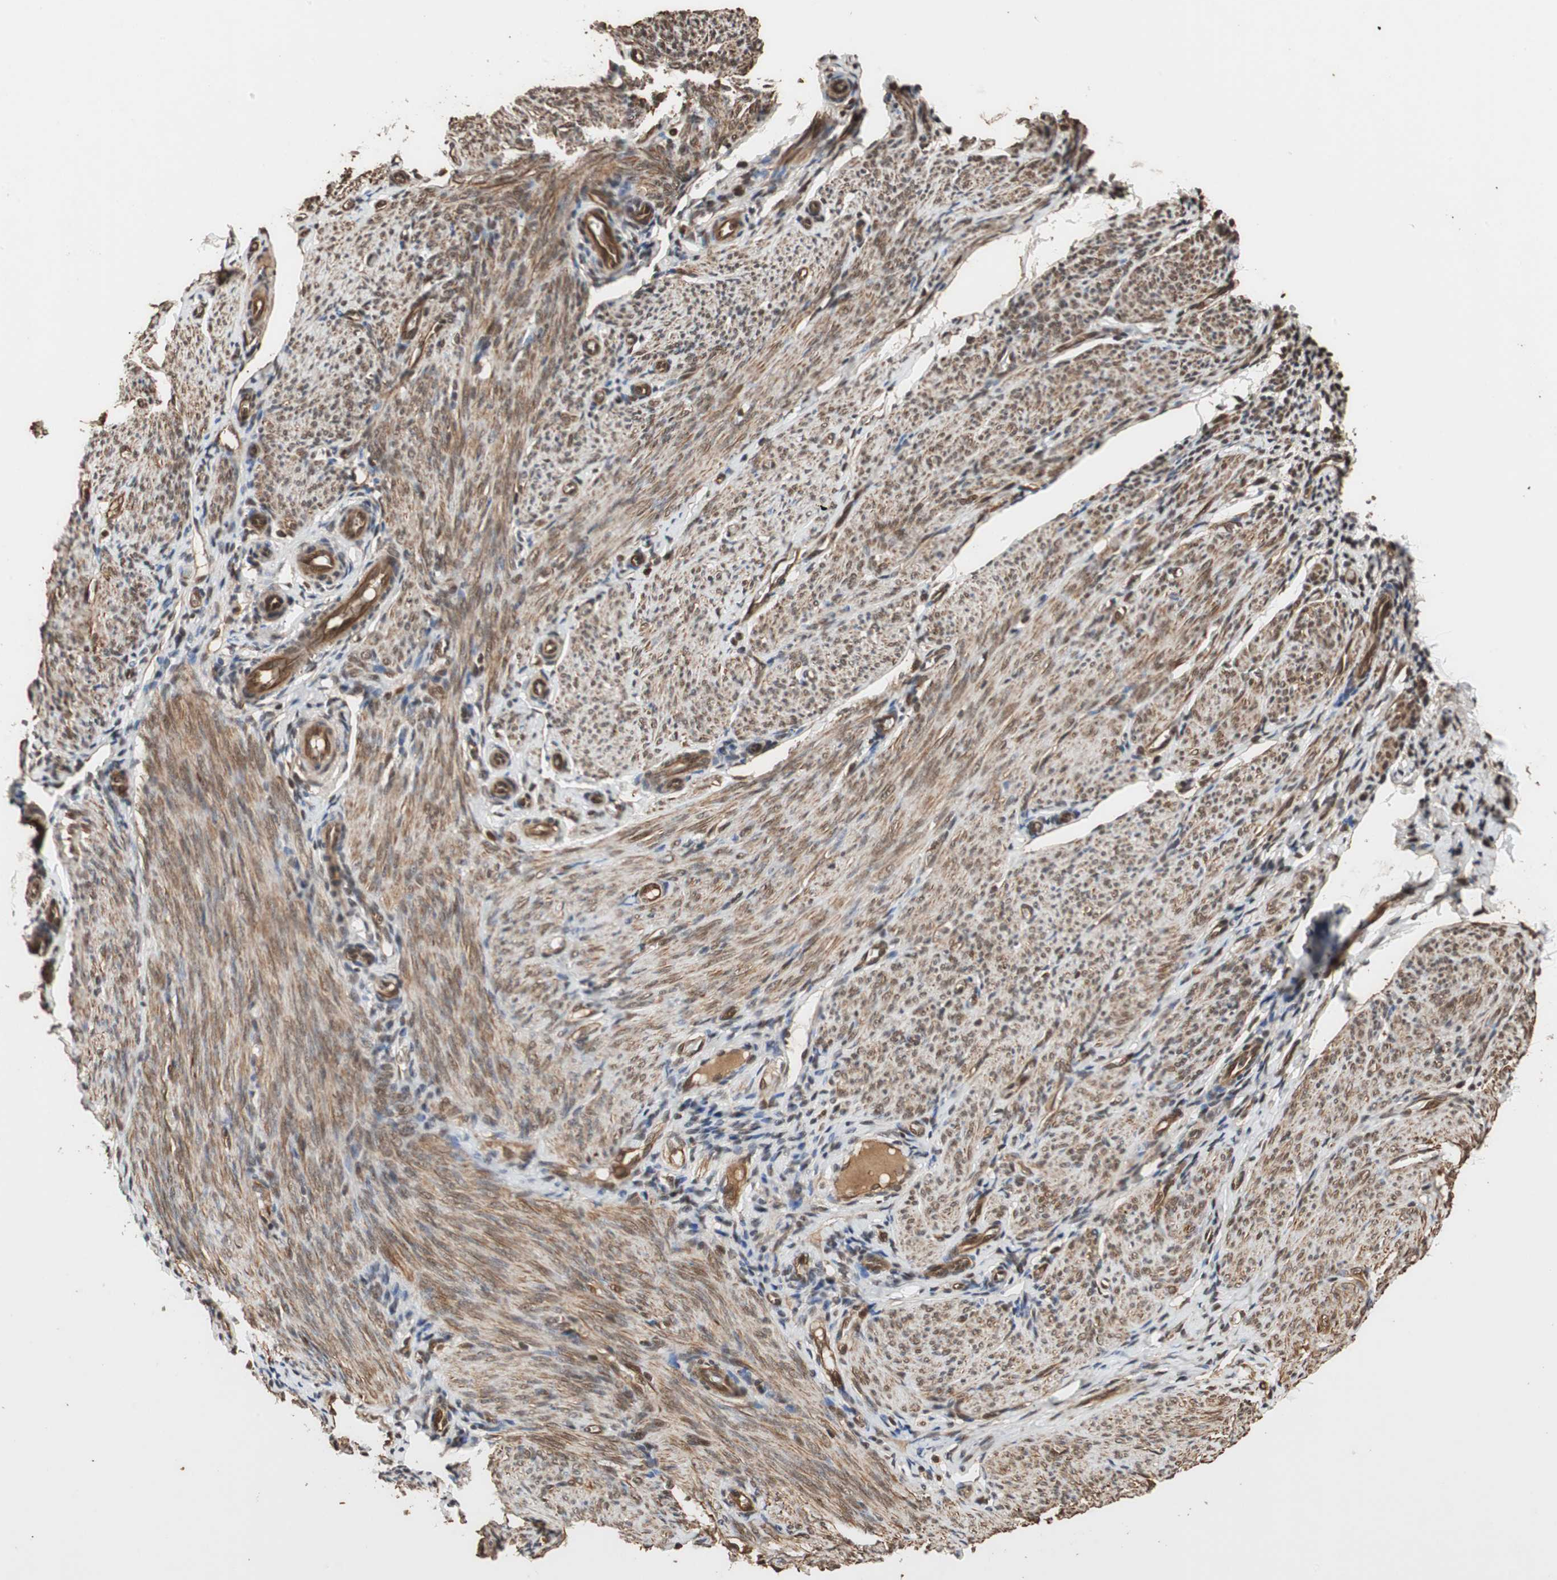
{"staining": {"intensity": "strong", "quantity": ">75%", "location": "cytoplasmic/membranous,nuclear"}, "tissue": "endometrium", "cell_type": "Cells in endometrial stroma", "image_type": "normal", "snomed": [{"axis": "morphology", "description": "Normal tissue, NOS"}, {"axis": "topography", "description": "Endometrium"}], "caption": "Protein staining of unremarkable endometrium reveals strong cytoplasmic/membranous,nuclear expression in about >75% of cells in endometrial stroma.", "gene": "CDC5L", "patient": {"sex": "female", "age": 61}}